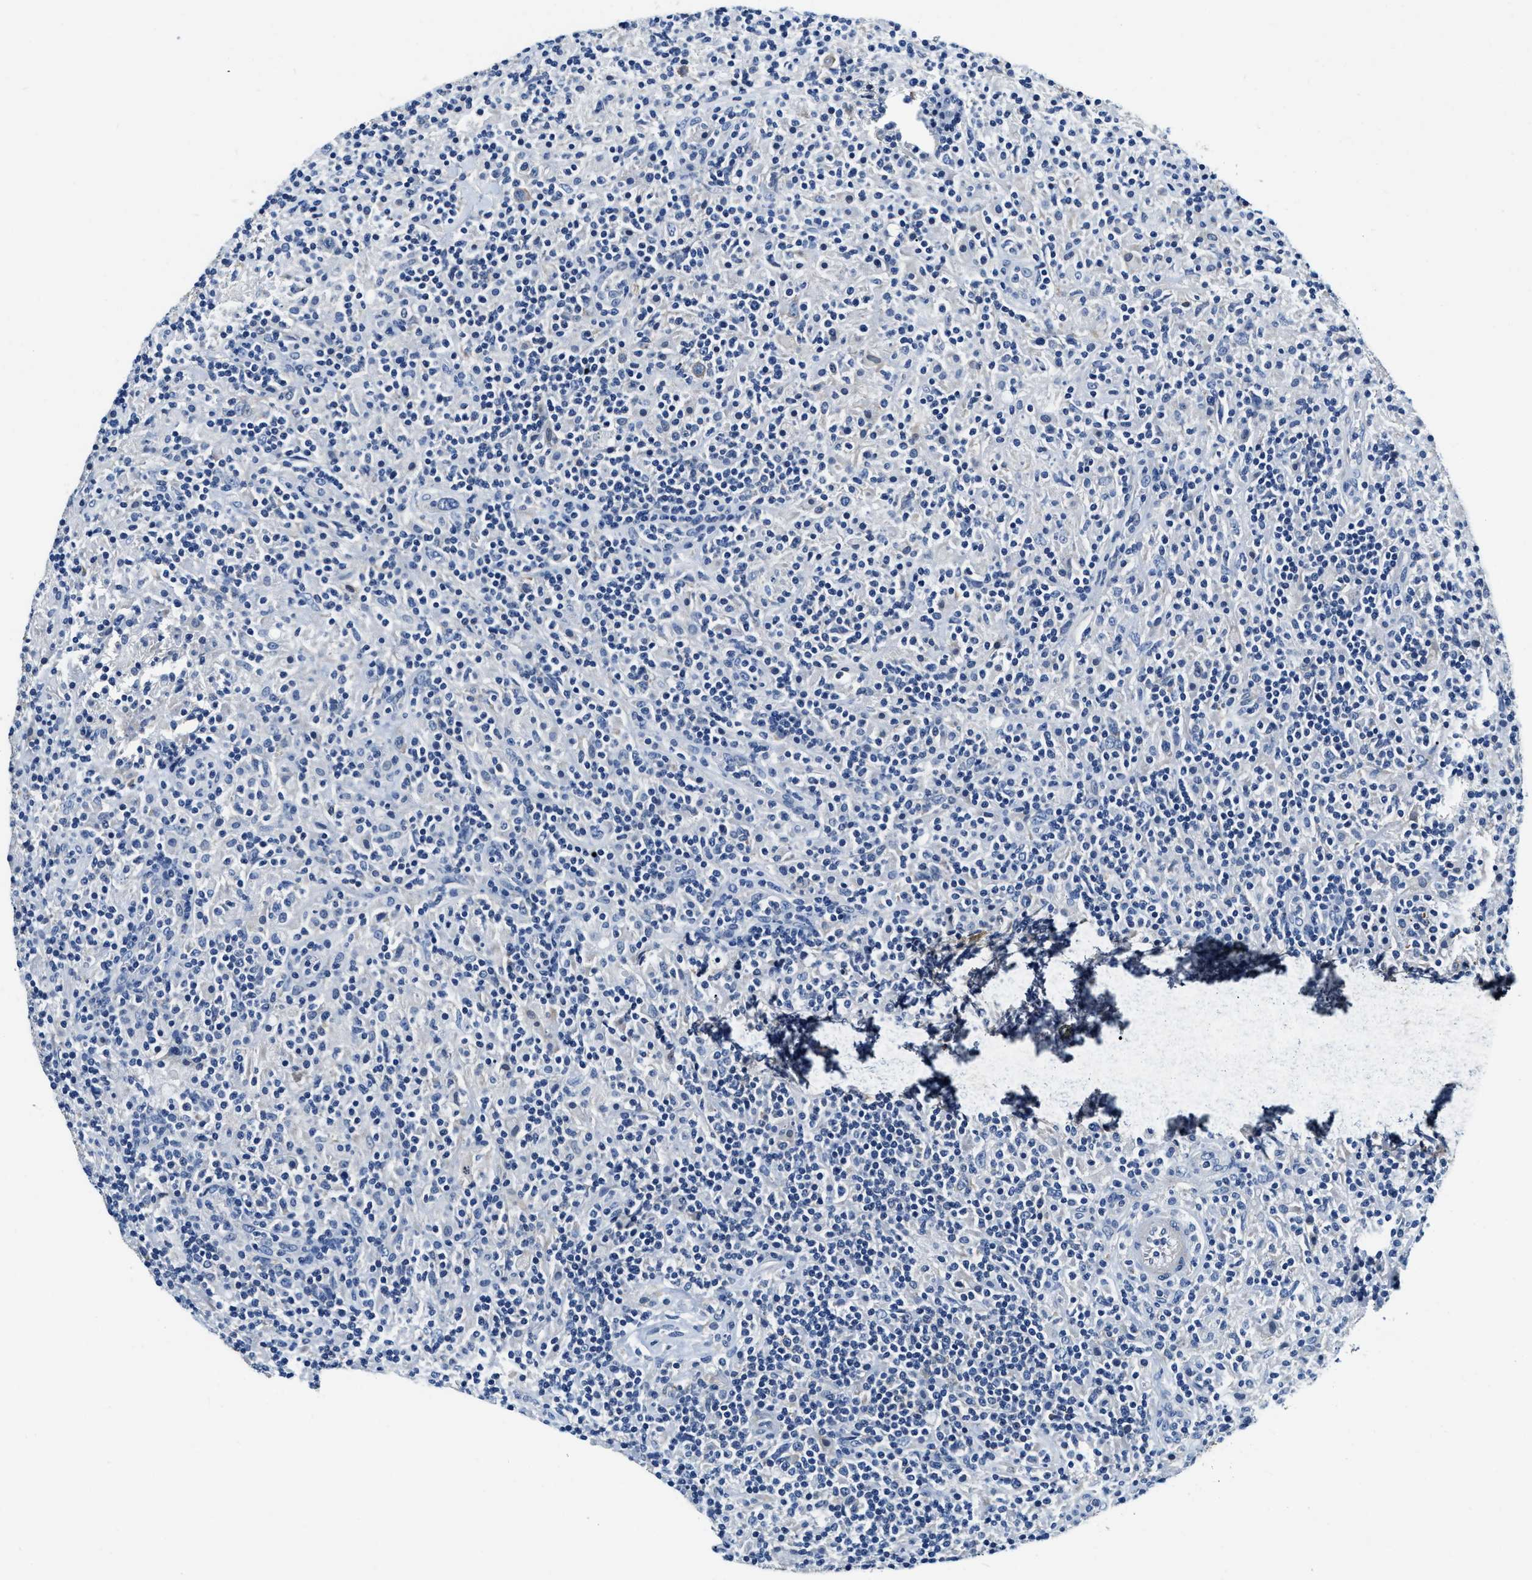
{"staining": {"intensity": "weak", "quantity": "<25%", "location": "cytoplasmic/membranous"}, "tissue": "lymphoma", "cell_type": "Tumor cells", "image_type": "cancer", "snomed": [{"axis": "morphology", "description": "Hodgkin's disease, NOS"}, {"axis": "topography", "description": "Lymph node"}], "caption": "Immunohistochemical staining of lymphoma displays no significant expression in tumor cells.", "gene": "EIF2AK2", "patient": {"sex": "male", "age": 70}}